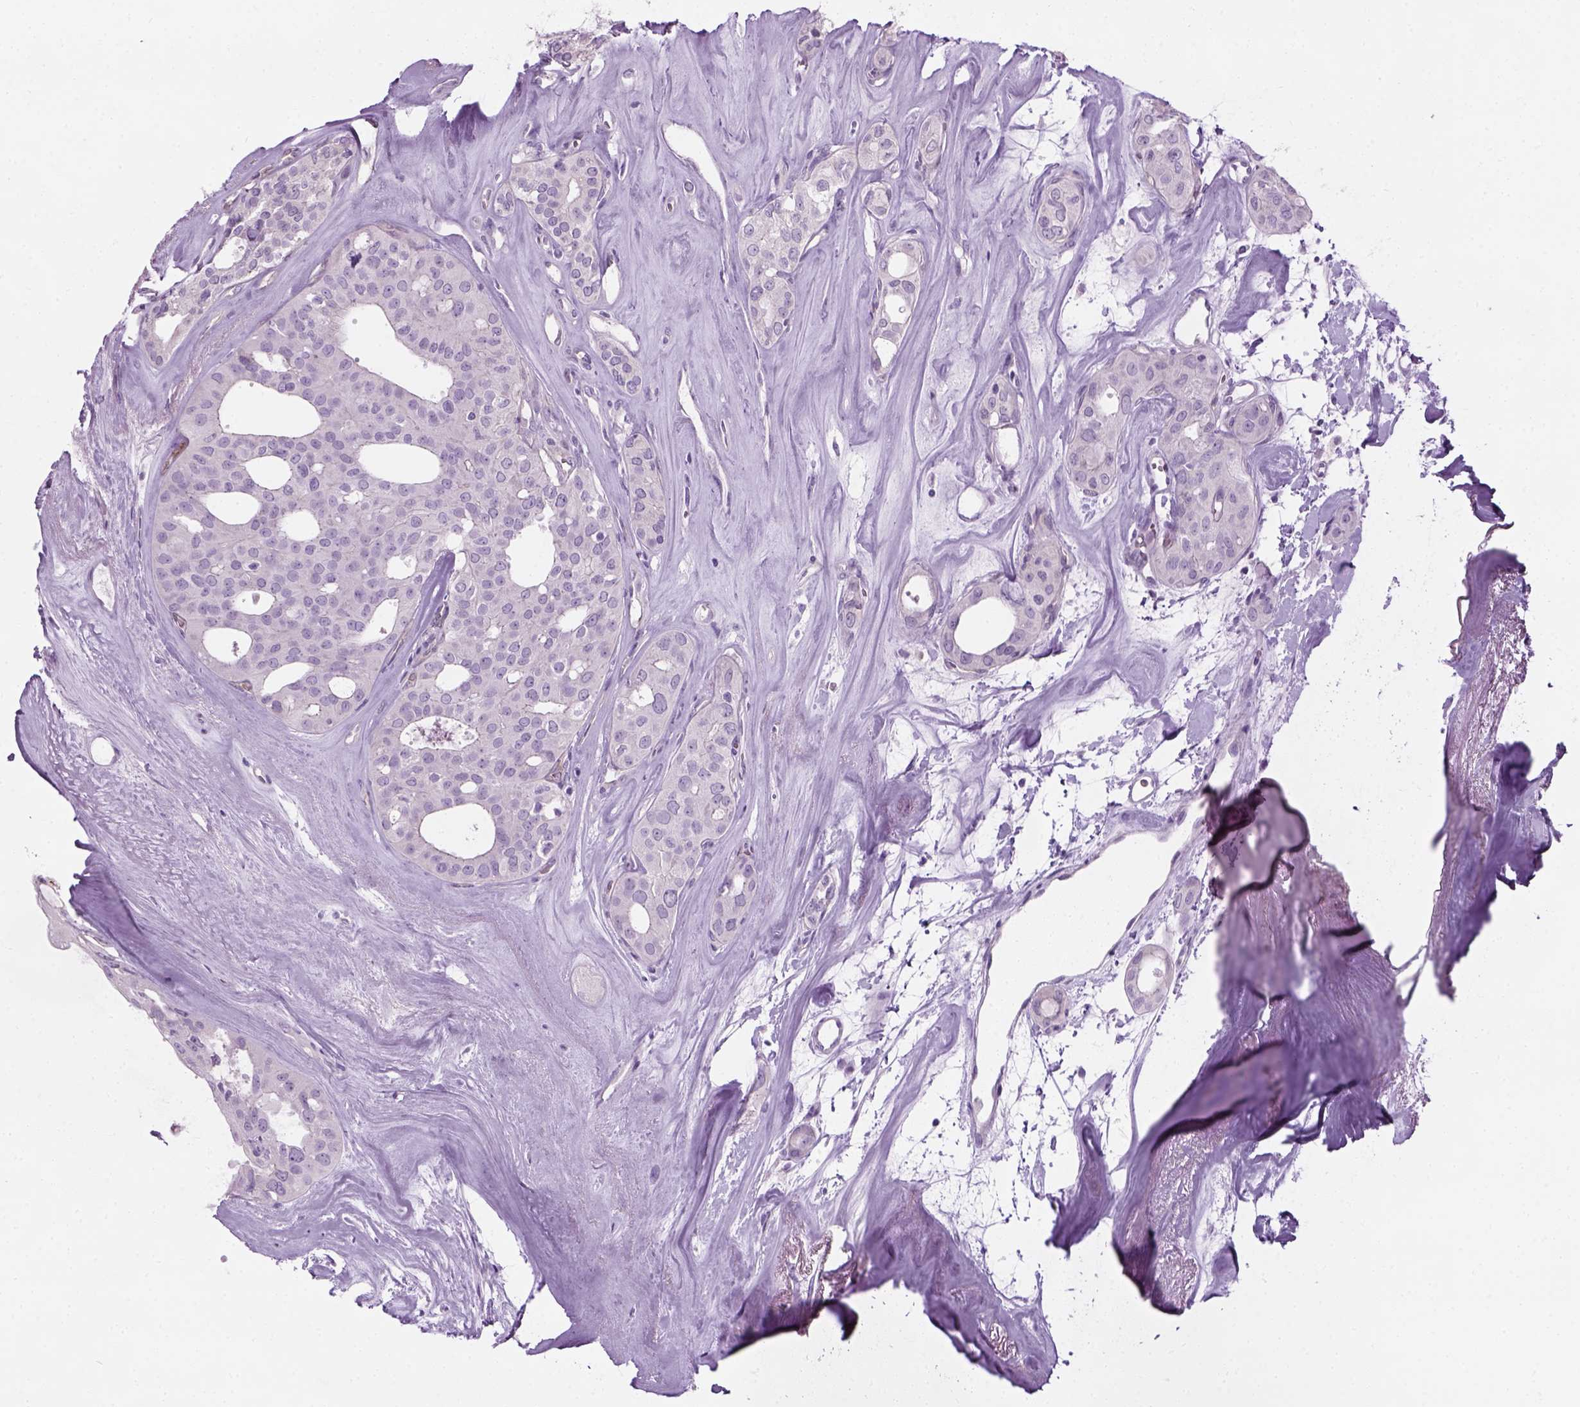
{"staining": {"intensity": "negative", "quantity": "none", "location": "none"}, "tissue": "thyroid cancer", "cell_type": "Tumor cells", "image_type": "cancer", "snomed": [{"axis": "morphology", "description": "Follicular adenoma carcinoma, NOS"}, {"axis": "topography", "description": "Thyroid gland"}], "caption": "Protein analysis of thyroid follicular adenoma carcinoma reveals no significant positivity in tumor cells.", "gene": "CIBAR2", "patient": {"sex": "male", "age": 75}}